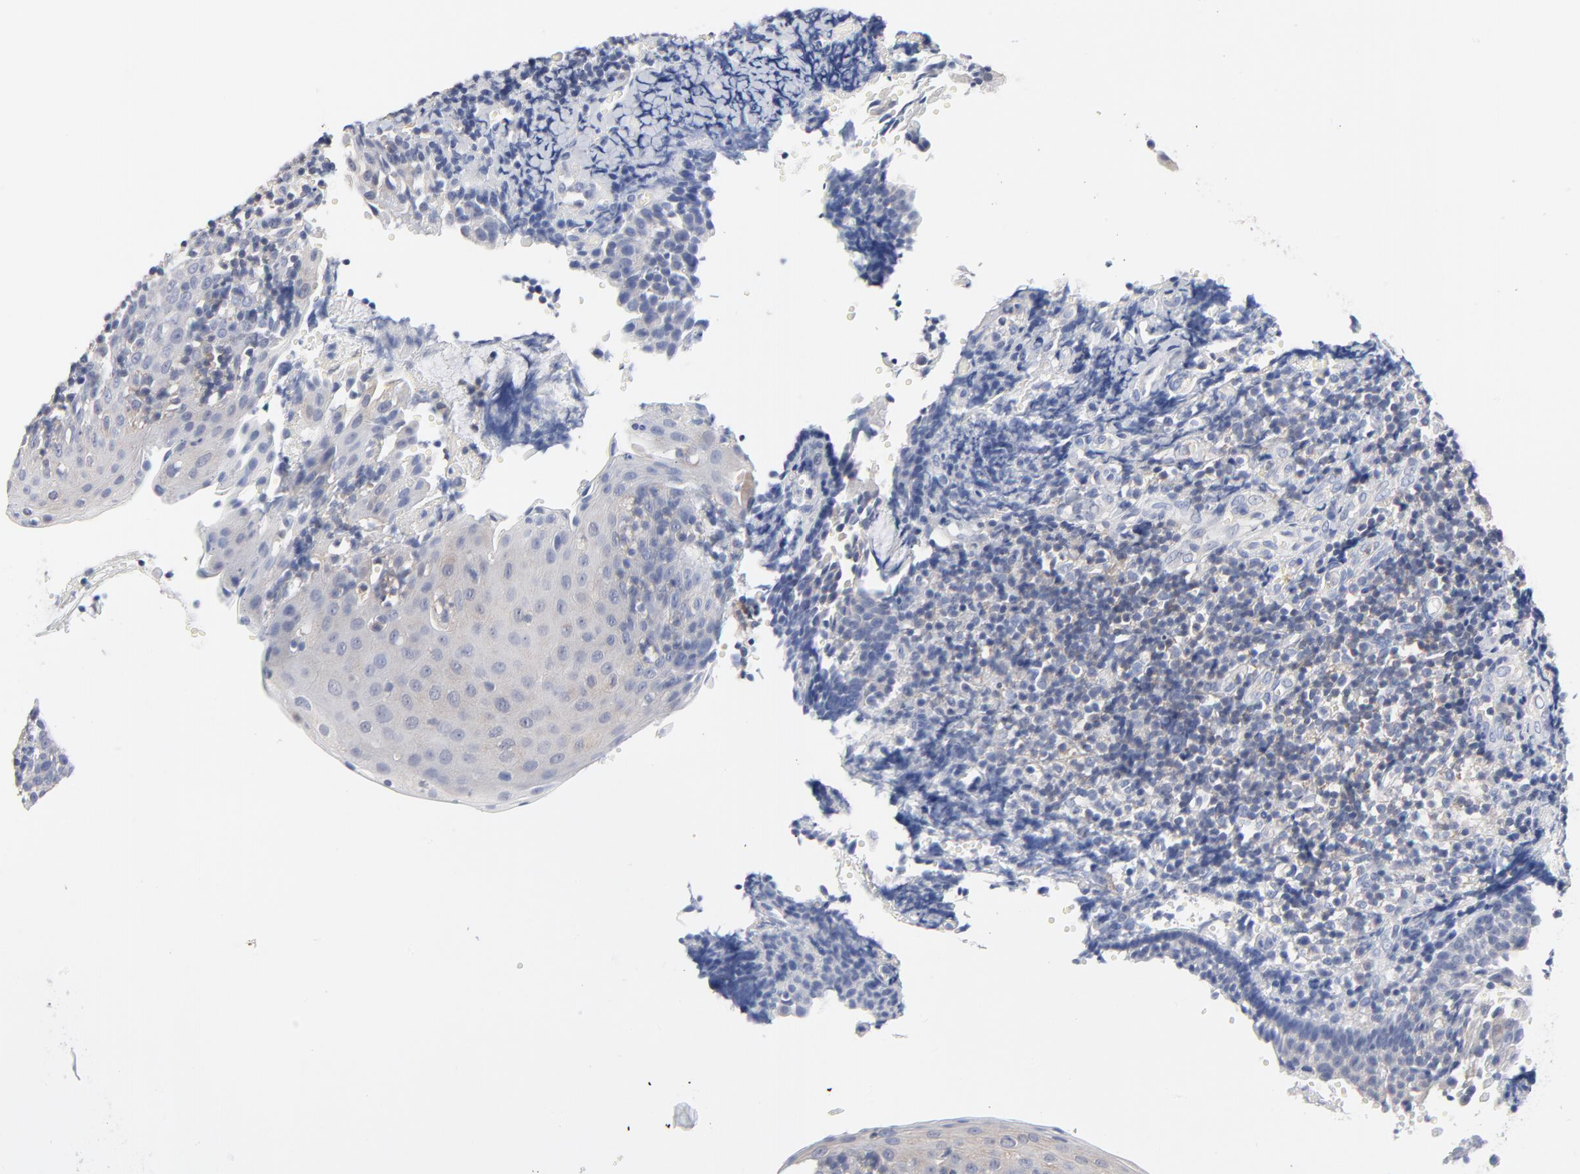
{"staining": {"intensity": "moderate", "quantity": ">75%", "location": "cytoplasmic/membranous"}, "tissue": "tonsil", "cell_type": "Germinal center cells", "image_type": "normal", "snomed": [{"axis": "morphology", "description": "Normal tissue, NOS"}, {"axis": "topography", "description": "Tonsil"}], "caption": "Immunohistochemistry (DAB) staining of benign human tonsil displays moderate cytoplasmic/membranous protein positivity in approximately >75% of germinal center cells.", "gene": "CAB39L", "patient": {"sex": "female", "age": 40}}